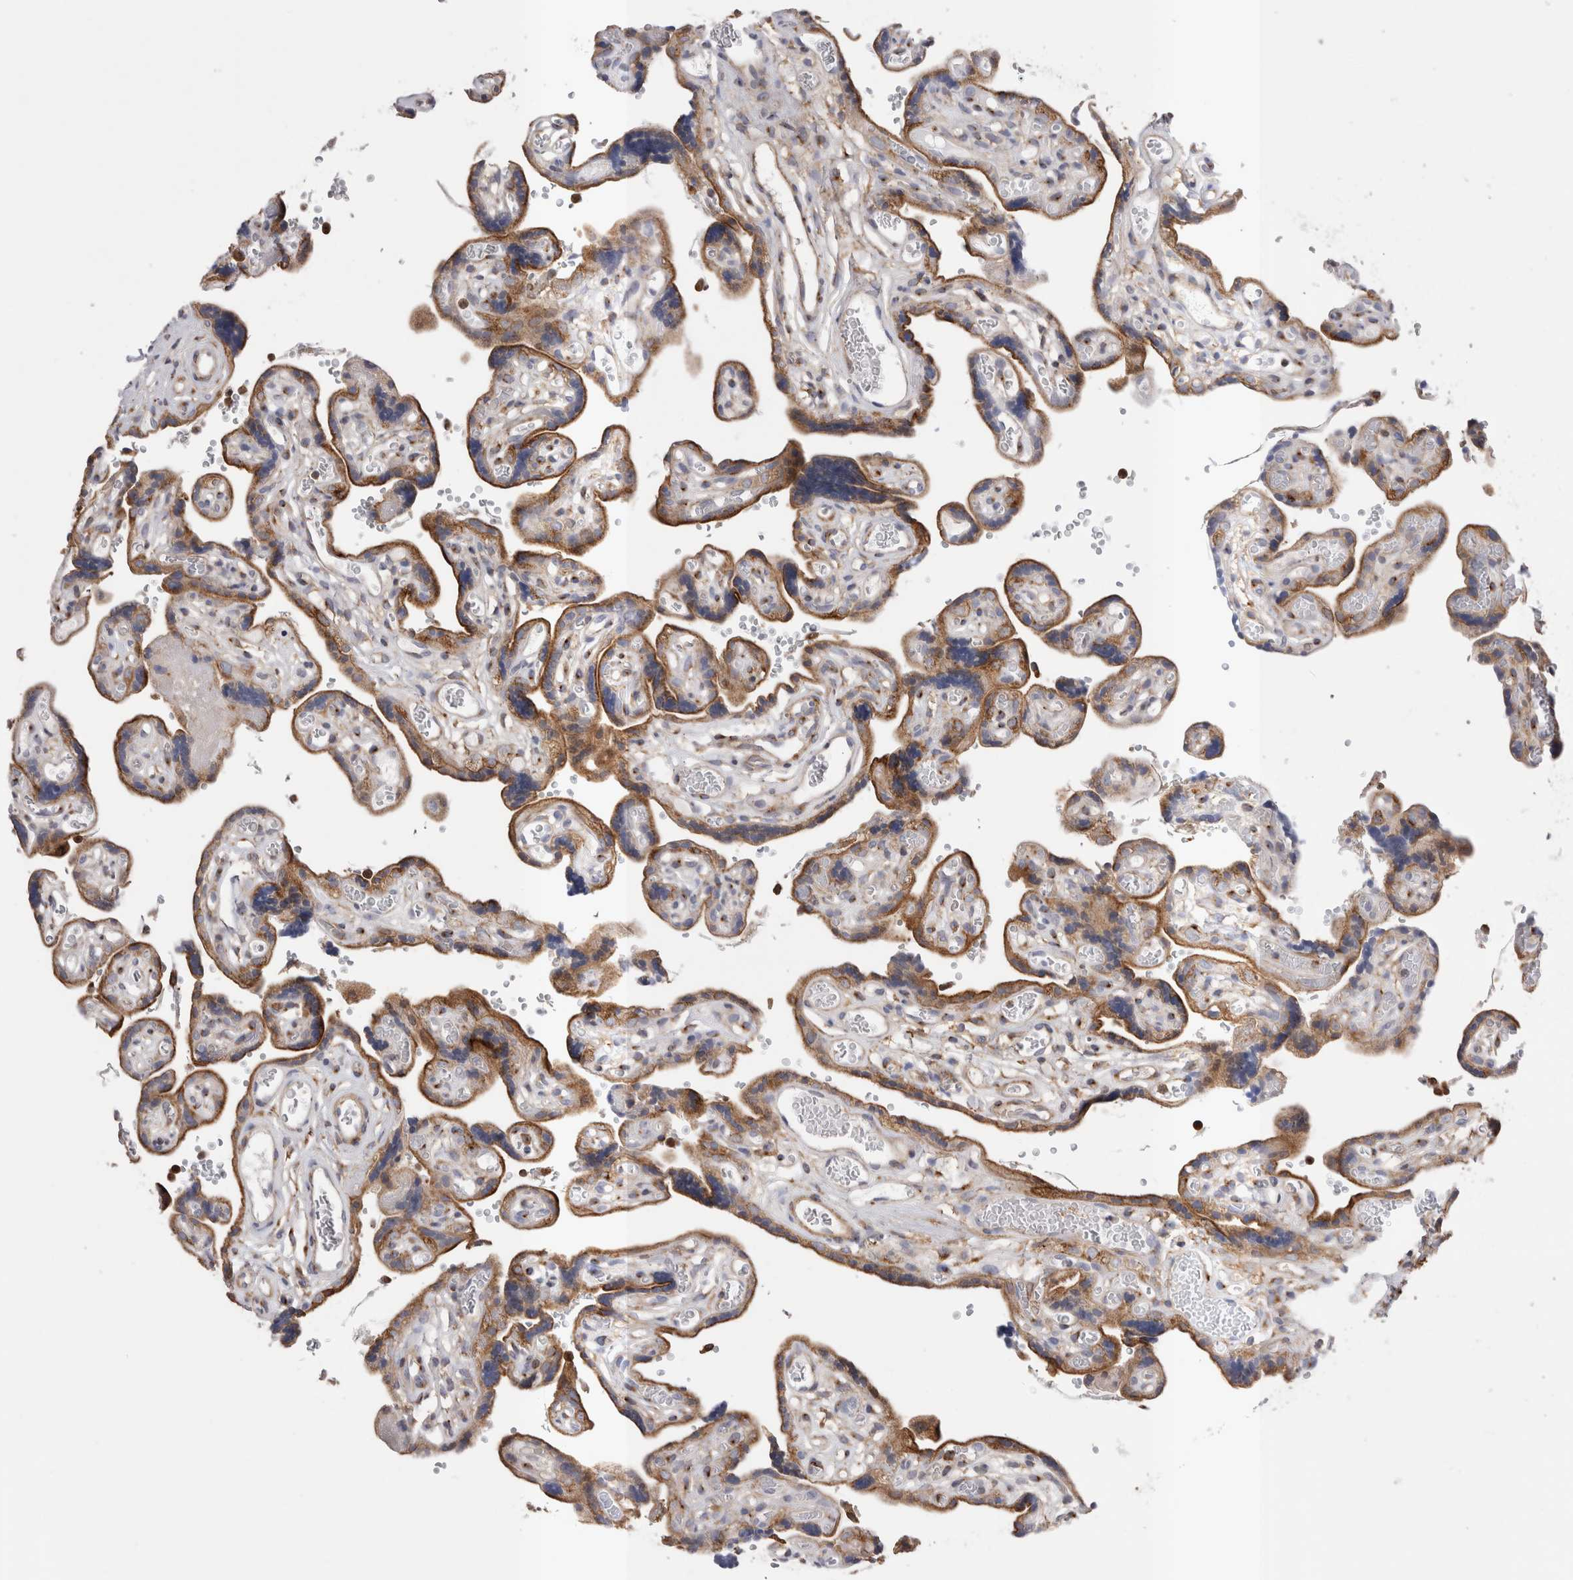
{"staining": {"intensity": "moderate", "quantity": ">75%", "location": "cytoplasmic/membranous"}, "tissue": "placenta", "cell_type": "Decidual cells", "image_type": "normal", "snomed": [{"axis": "morphology", "description": "Normal tissue, NOS"}, {"axis": "topography", "description": "Placenta"}], "caption": "The photomicrograph reveals immunohistochemical staining of benign placenta. There is moderate cytoplasmic/membranous staining is identified in approximately >75% of decidual cells.", "gene": "RAB11FIP1", "patient": {"sex": "female", "age": 30}}